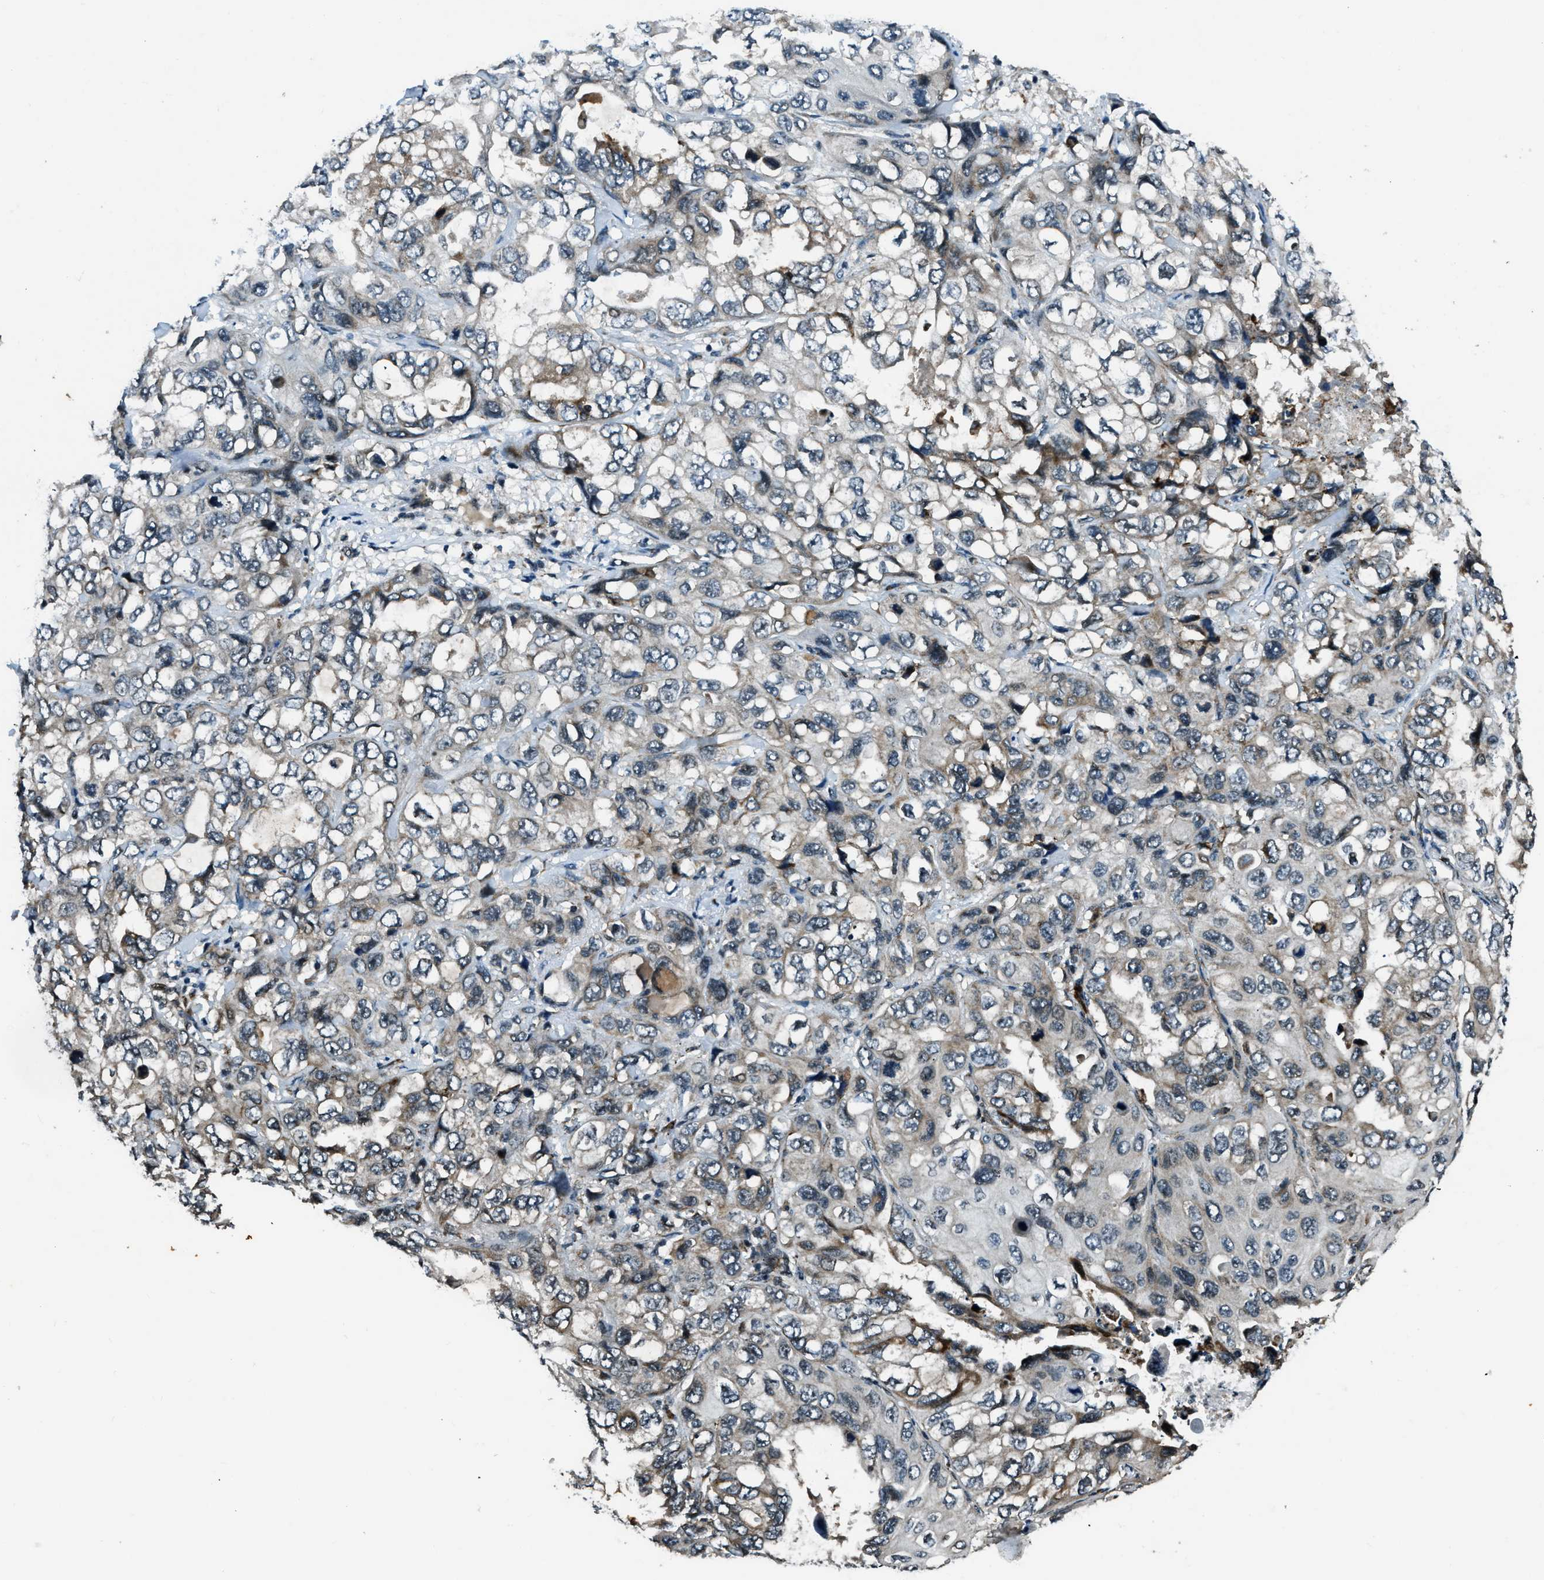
{"staining": {"intensity": "moderate", "quantity": "<25%", "location": "cytoplasmic/membranous"}, "tissue": "lung cancer", "cell_type": "Tumor cells", "image_type": "cancer", "snomed": [{"axis": "morphology", "description": "Squamous cell carcinoma, NOS"}, {"axis": "topography", "description": "Lung"}], "caption": "IHC micrograph of lung cancer (squamous cell carcinoma) stained for a protein (brown), which exhibits low levels of moderate cytoplasmic/membranous staining in approximately <25% of tumor cells.", "gene": "ACTL9", "patient": {"sex": "female", "age": 73}}